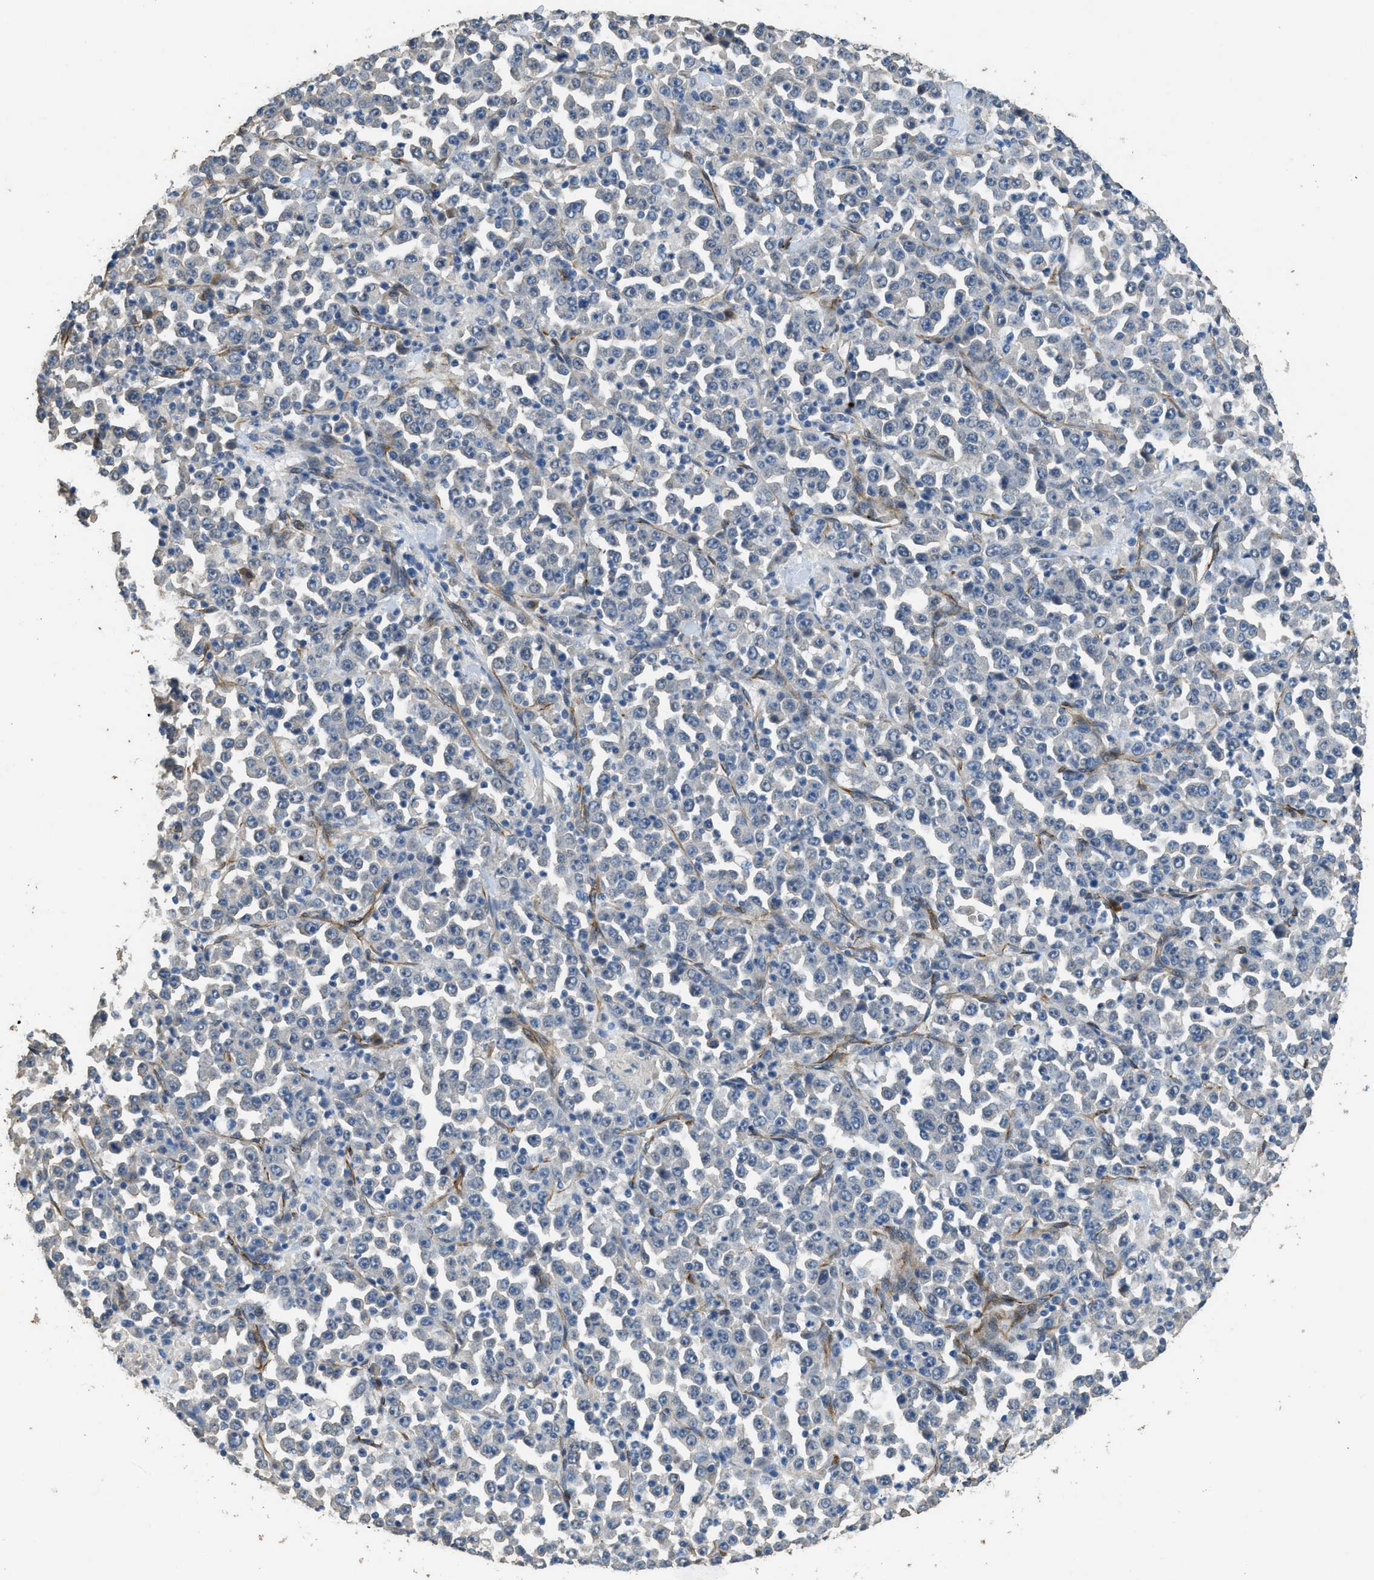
{"staining": {"intensity": "negative", "quantity": "none", "location": "none"}, "tissue": "stomach cancer", "cell_type": "Tumor cells", "image_type": "cancer", "snomed": [{"axis": "morphology", "description": "Normal tissue, NOS"}, {"axis": "morphology", "description": "Adenocarcinoma, NOS"}, {"axis": "topography", "description": "Stomach, upper"}, {"axis": "topography", "description": "Stomach"}], "caption": "This is an IHC image of human stomach cancer (adenocarcinoma). There is no staining in tumor cells.", "gene": "SYNM", "patient": {"sex": "male", "age": 59}}